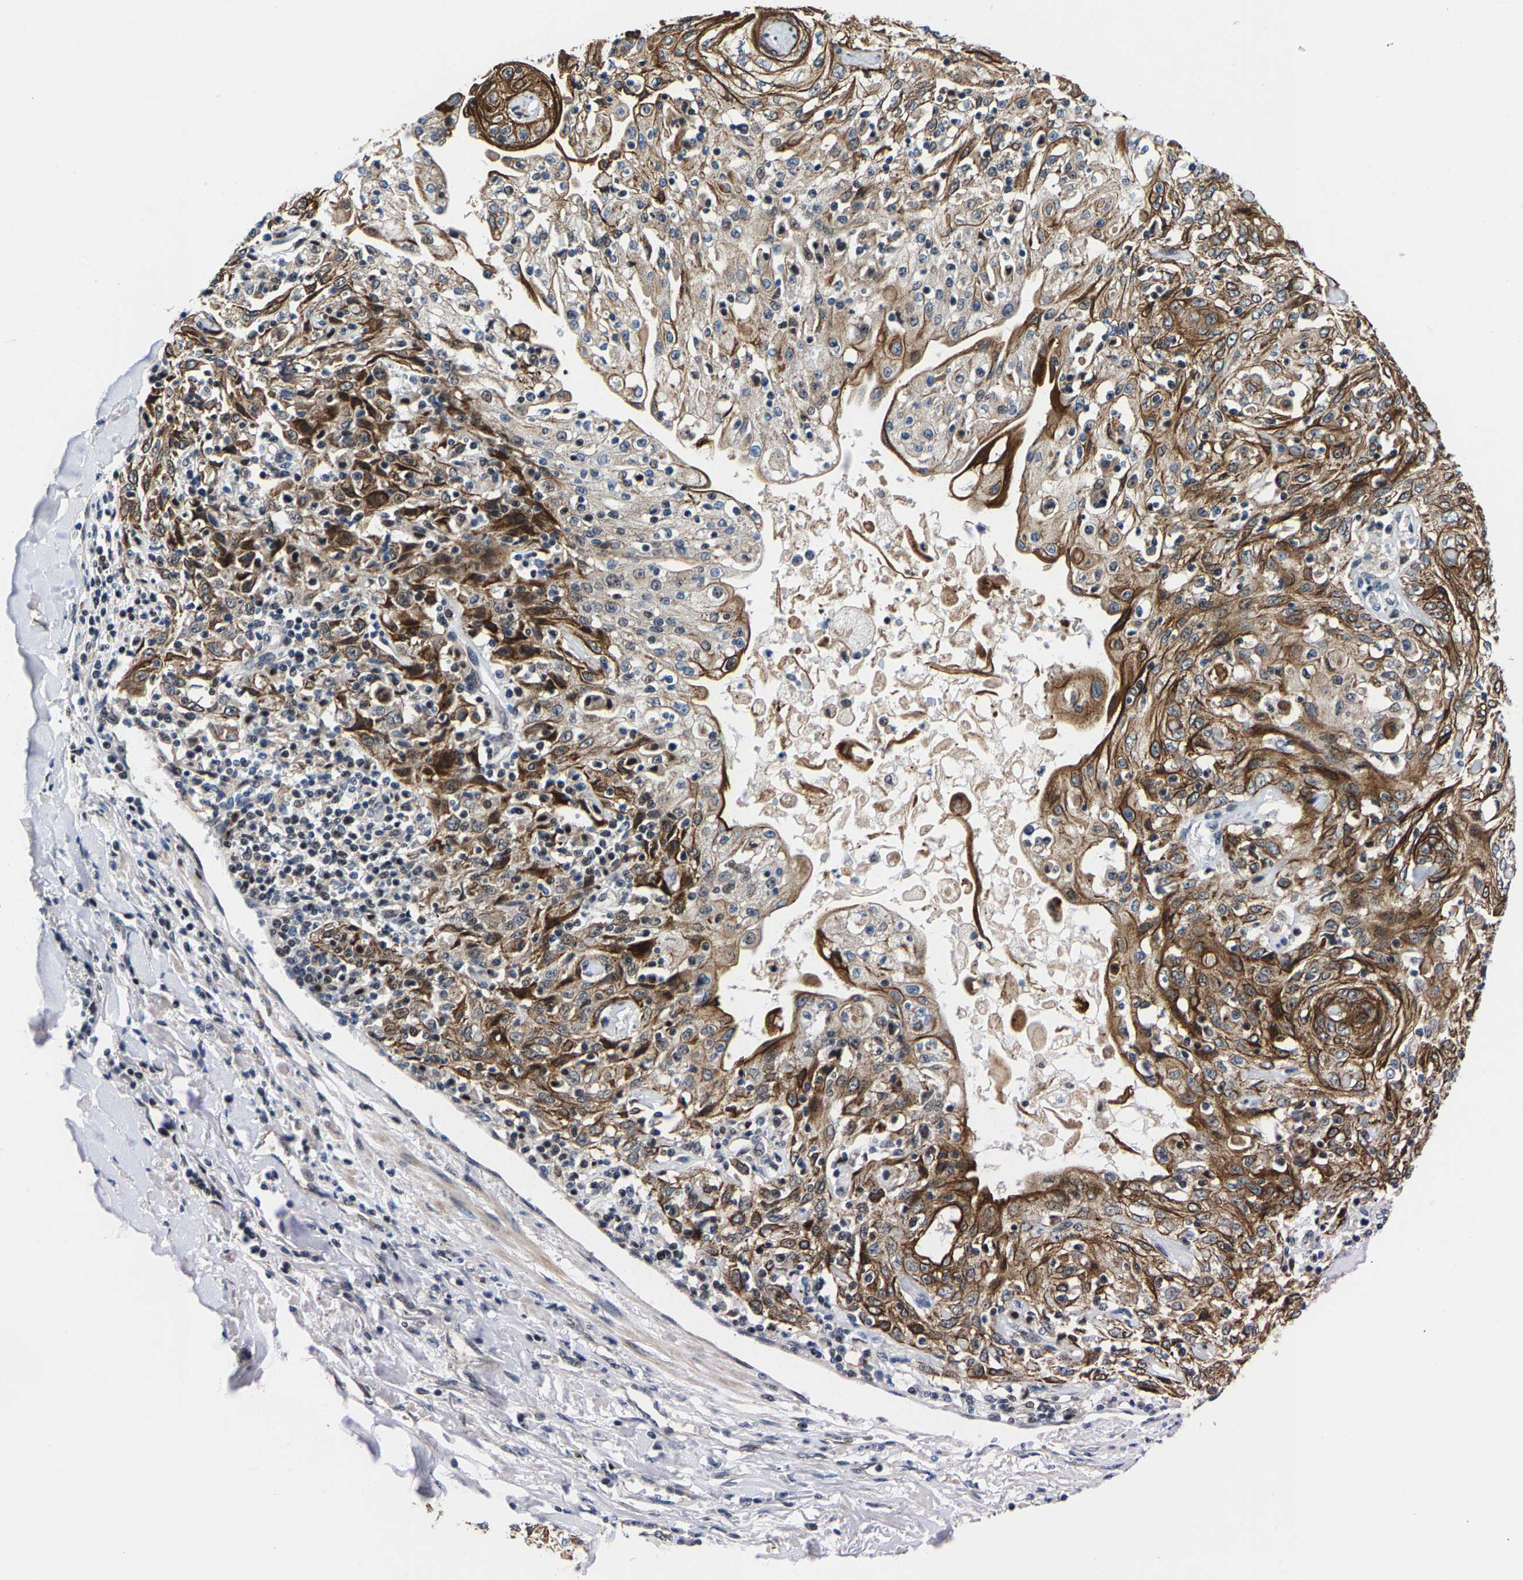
{"staining": {"intensity": "moderate", "quantity": ">75%", "location": "cytoplasmic/membranous"}, "tissue": "skin cancer", "cell_type": "Tumor cells", "image_type": "cancer", "snomed": [{"axis": "morphology", "description": "Squamous cell carcinoma, NOS"}, {"axis": "morphology", "description": "Squamous cell carcinoma, metastatic, NOS"}, {"axis": "topography", "description": "Skin"}, {"axis": "topography", "description": "Lymph node"}], "caption": "Immunohistochemical staining of skin cancer (metastatic squamous cell carcinoma) reveals medium levels of moderate cytoplasmic/membranous protein positivity in approximately >75% of tumor cells.", "gene": "GTPBP10", "patient": {"sex": "male", "age": 75}}